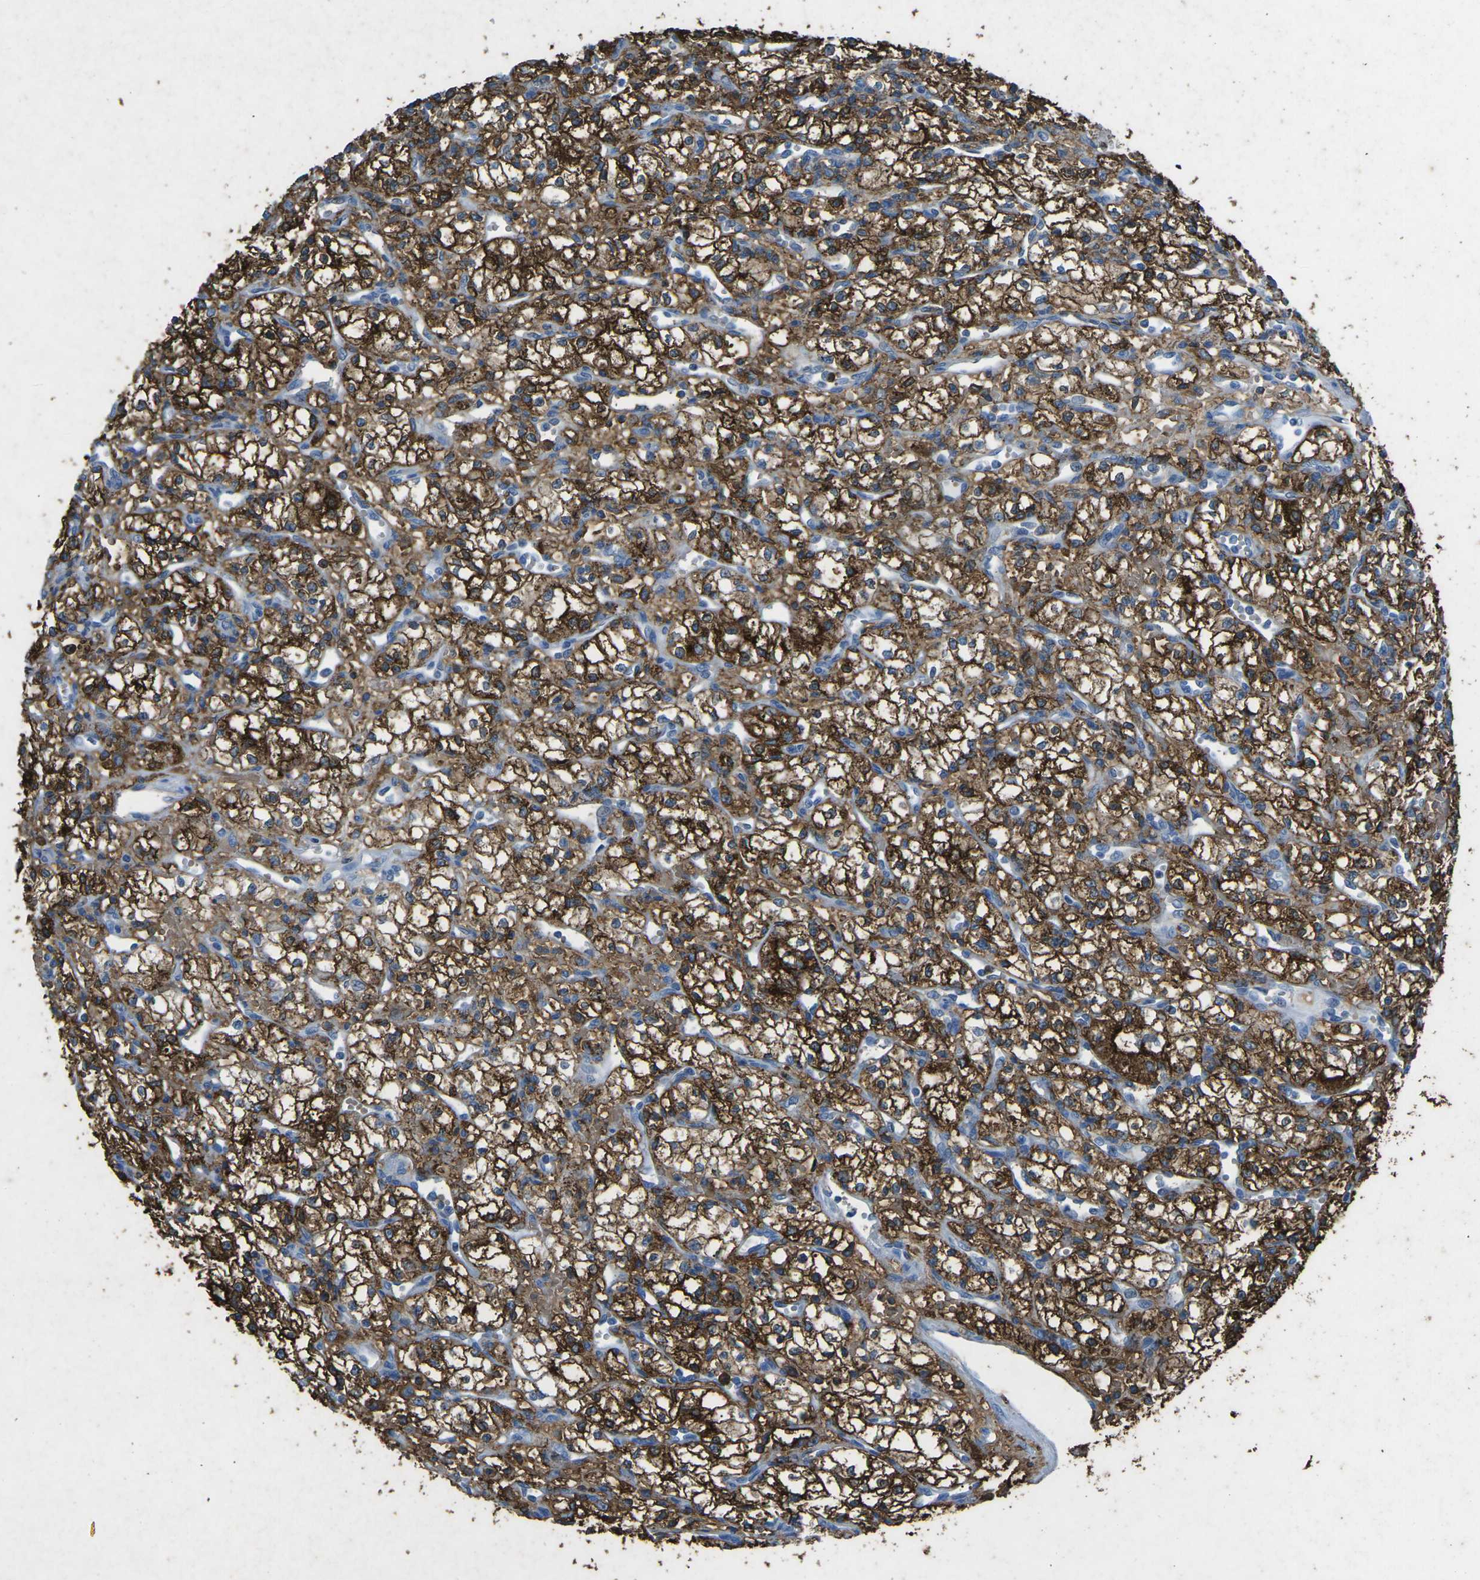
{"staining": {"intensity": "strong", "quantity": ">75%", "location": "cytoplasmic/membranous"}, "tissue": "renal cancer", "cell_type": "Tumor cells", "image_type": "cancer", "snomed": [{"axis": "morphology", "description": "Normal tissue, NOS"}, {"axis": "morphology", "description": "Adenocarcinoma, NOS"}, {"axis": "topography", "description": "Kidney"}], "caption": "Tumor cells display strong cytoplasmic/membranous positivity in about >75% of cells in renal cancer.", "gene": "CTAGE1", "patient": {"sex": "male", "age": 59}}